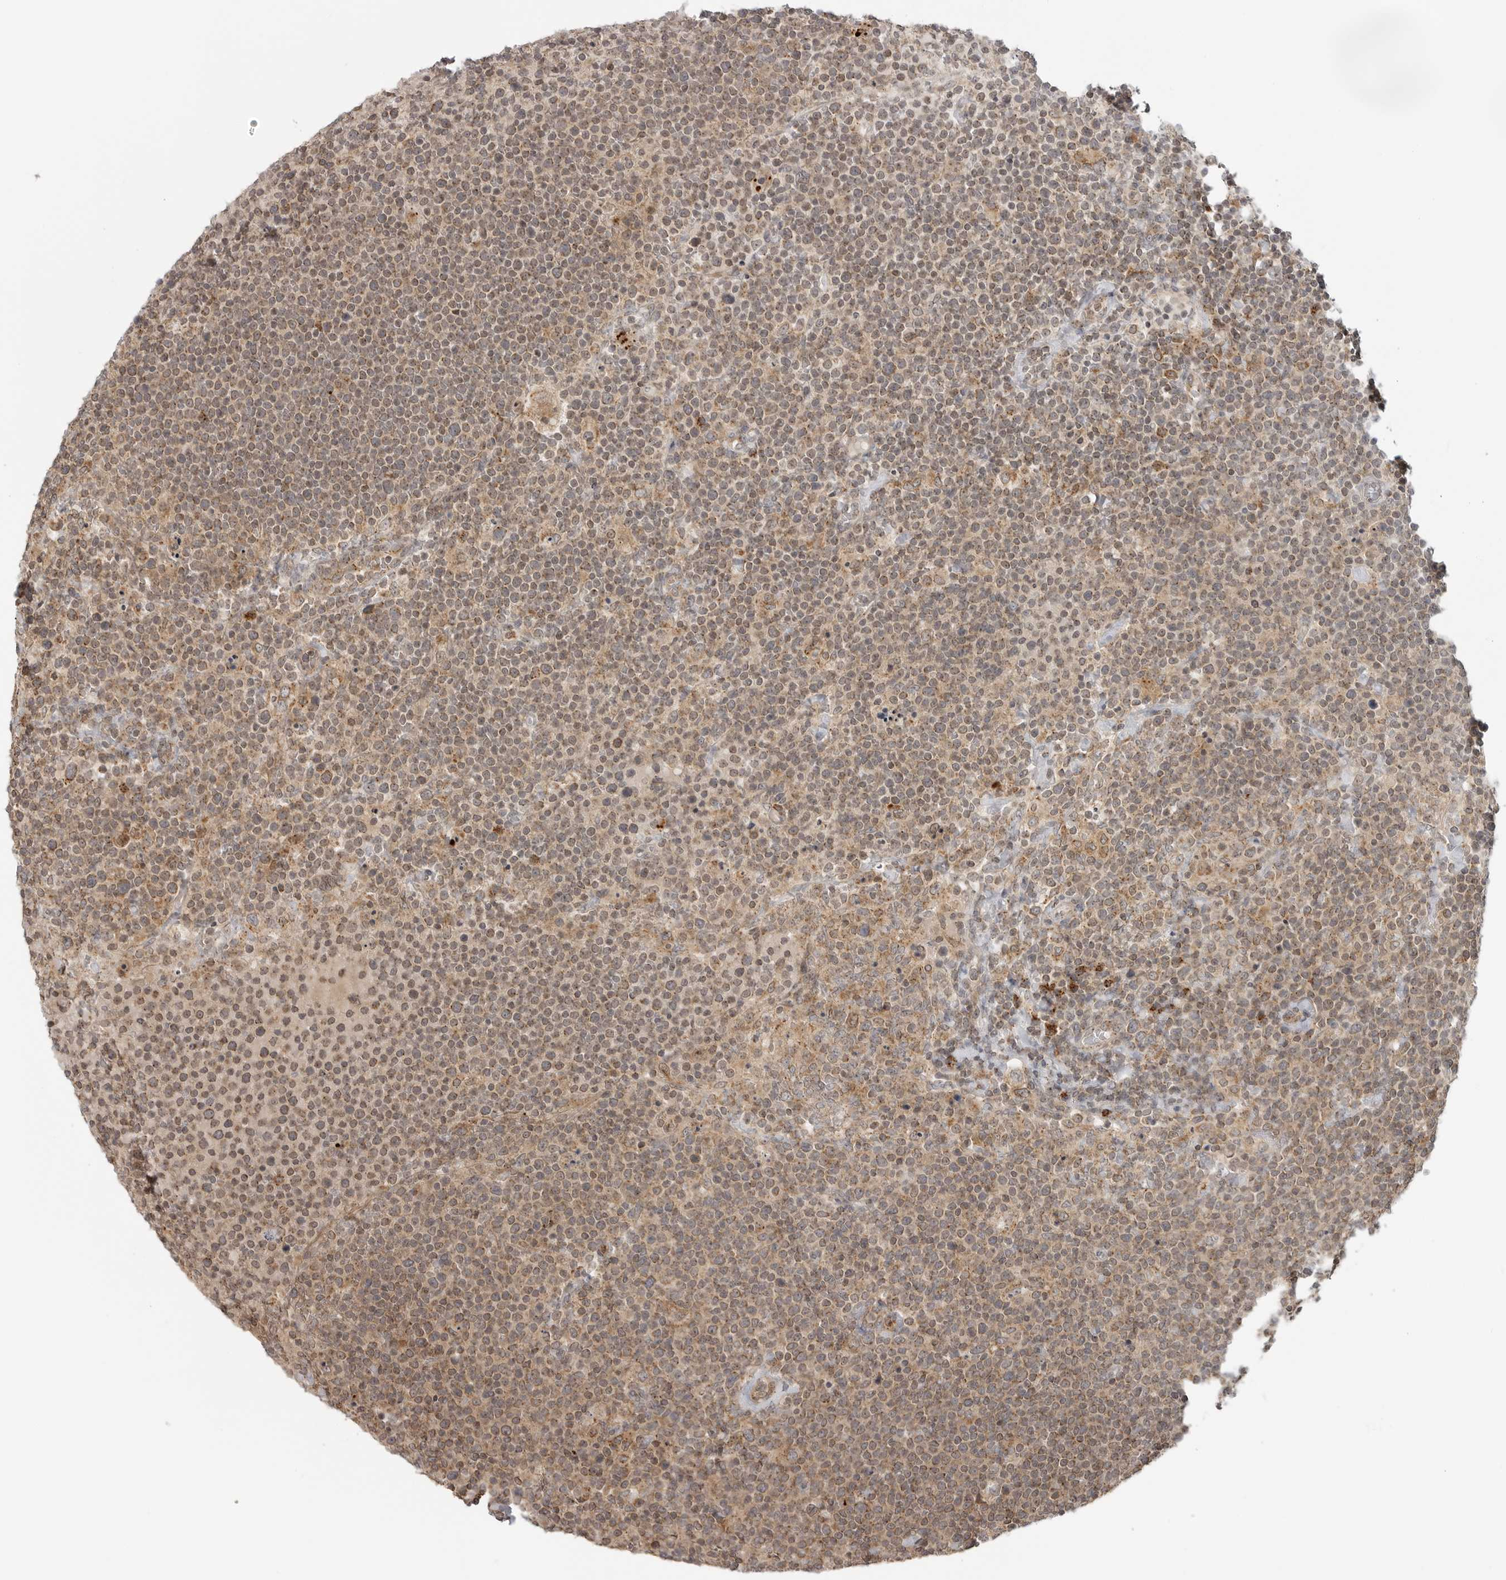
{"staining": {"intensity": "weak", "quantity": "25%-75%", "location": "cytoplasmic/membranous"}, "tissue": "lymphoma", "cell_type": "Tumor cells", "image_type": "cancer", "snomed": [{"axis": "morphology", "description": "Malignant lymphoma, non-Hodgkin's type, High grade"}, {"axis": "topography", "description": "Lymph node"}], "caption": "Protein analysis of lymphoma tissue demonstrates weak cytoplasmic/membranous expression in approximately 25%-75% of tumor cells.", "gene": "COPA", "patient": {"sex": "male", "age": 61}}